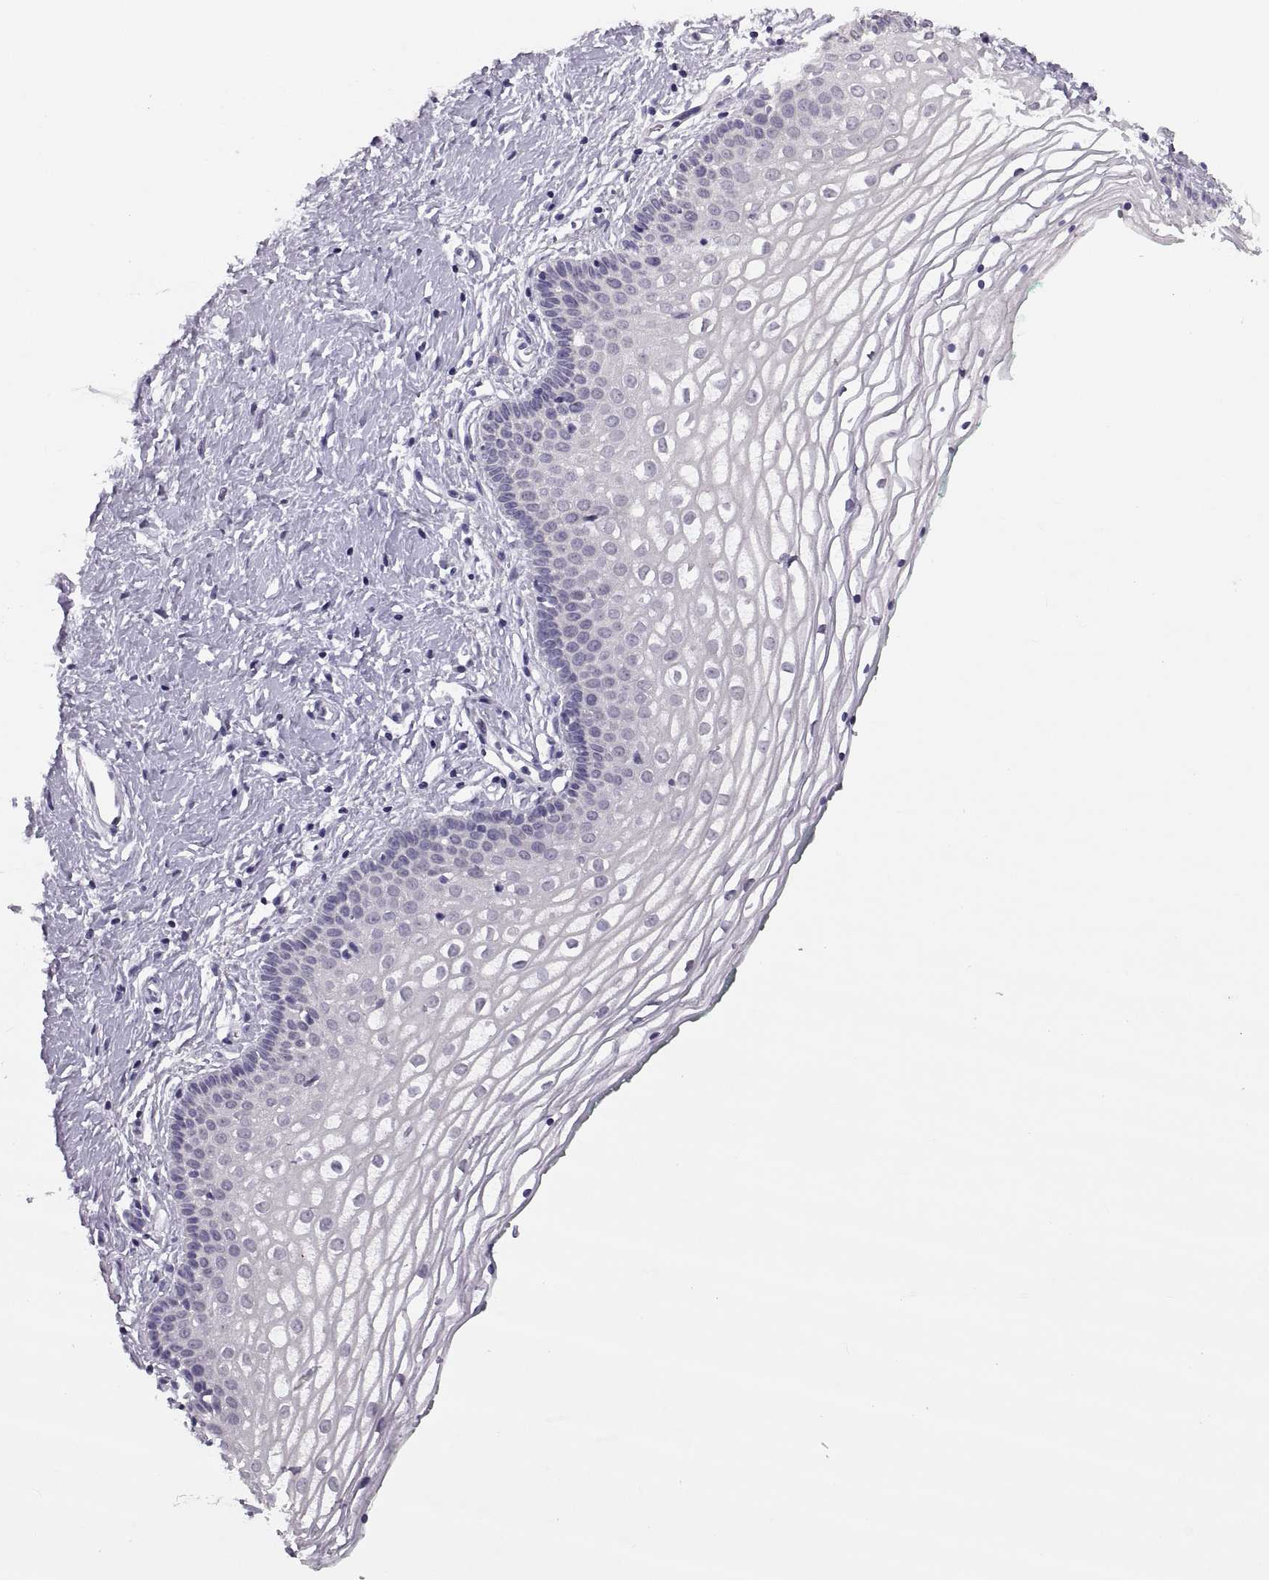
{"staining": {"intensity": "negative", "quantity": "none", "location": "none"}, "tissue": "vagina", "cell_type": "Squamous epithelial cells", "image_type": "normal", "snomed": [{"axis": "morphology", "description": "Normal tissue, NOS"}, {"axis": "topography", "description": "Vagina"}], "caption": "A photomicrograph of vagina stained for a protein shows no brown staining in squamous epithelial cells. (DAB (3,3'-diaminobenzidine) immunohistochemistry, high magnification).", "gene": "ADH6", "patient": {"sex": "female", "age": 36}}